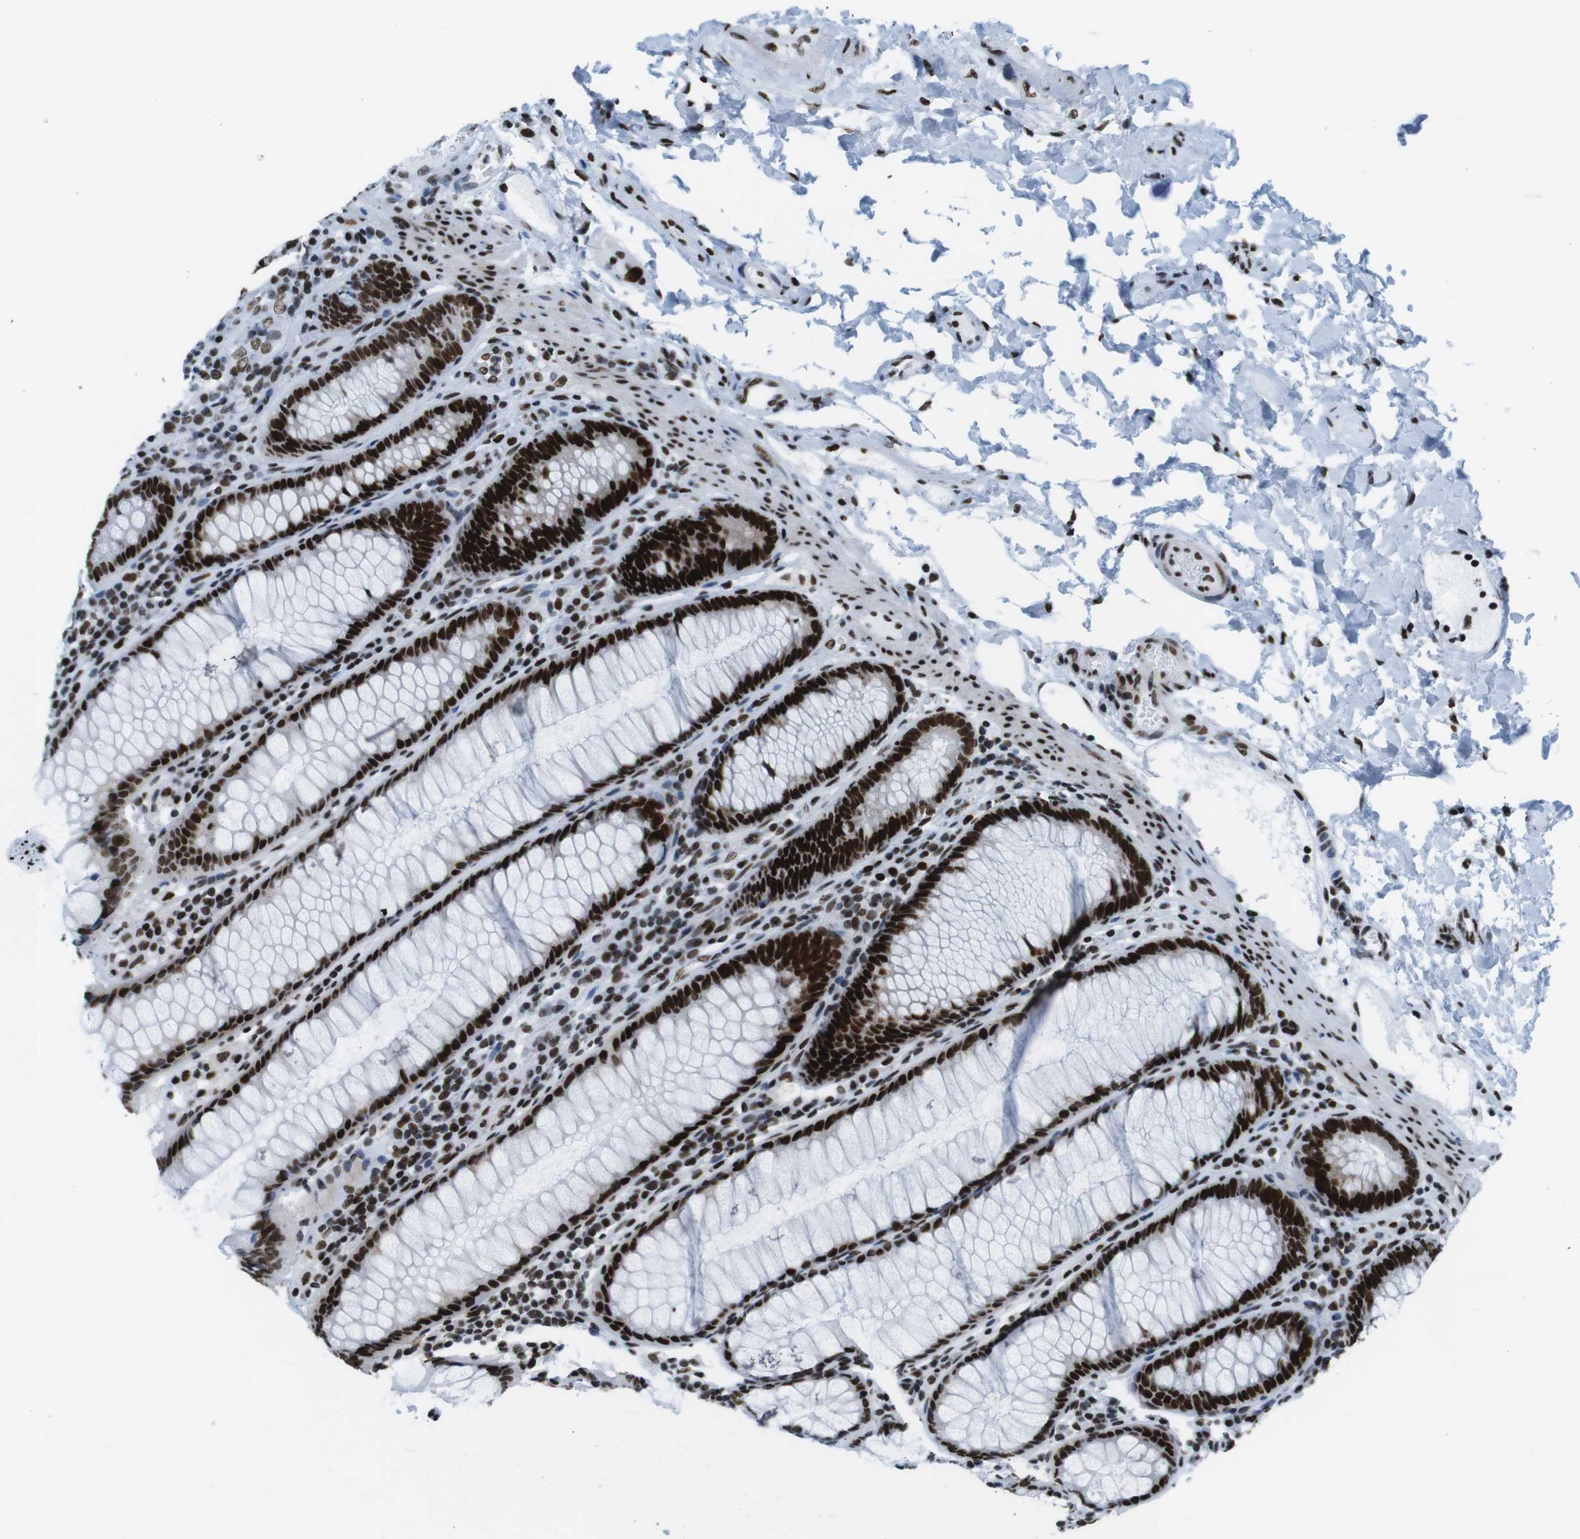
{"staining": {"intensity": "strong", "quantity": ">75%", "location": "nuclear"}, "tissue": "colon", "cell_type": "Endothelial cells", "image_type": "normal", "snomed": [{"axis": "morphology", "description": "Normal tissue, NOS"}, {"axis": "topography", "description": "Colon"}], "caption": "Strong nuclear staining is seen in approximately >75% of endothelial cells in normal colon. The staining was performed using DAB to visualize the protein expression in brown, while the nuclei were stained in blue with hematoxylin (Magnification: 20x).", "gene": "CITED2", "patient": {"sex": "female", "age": 46}}